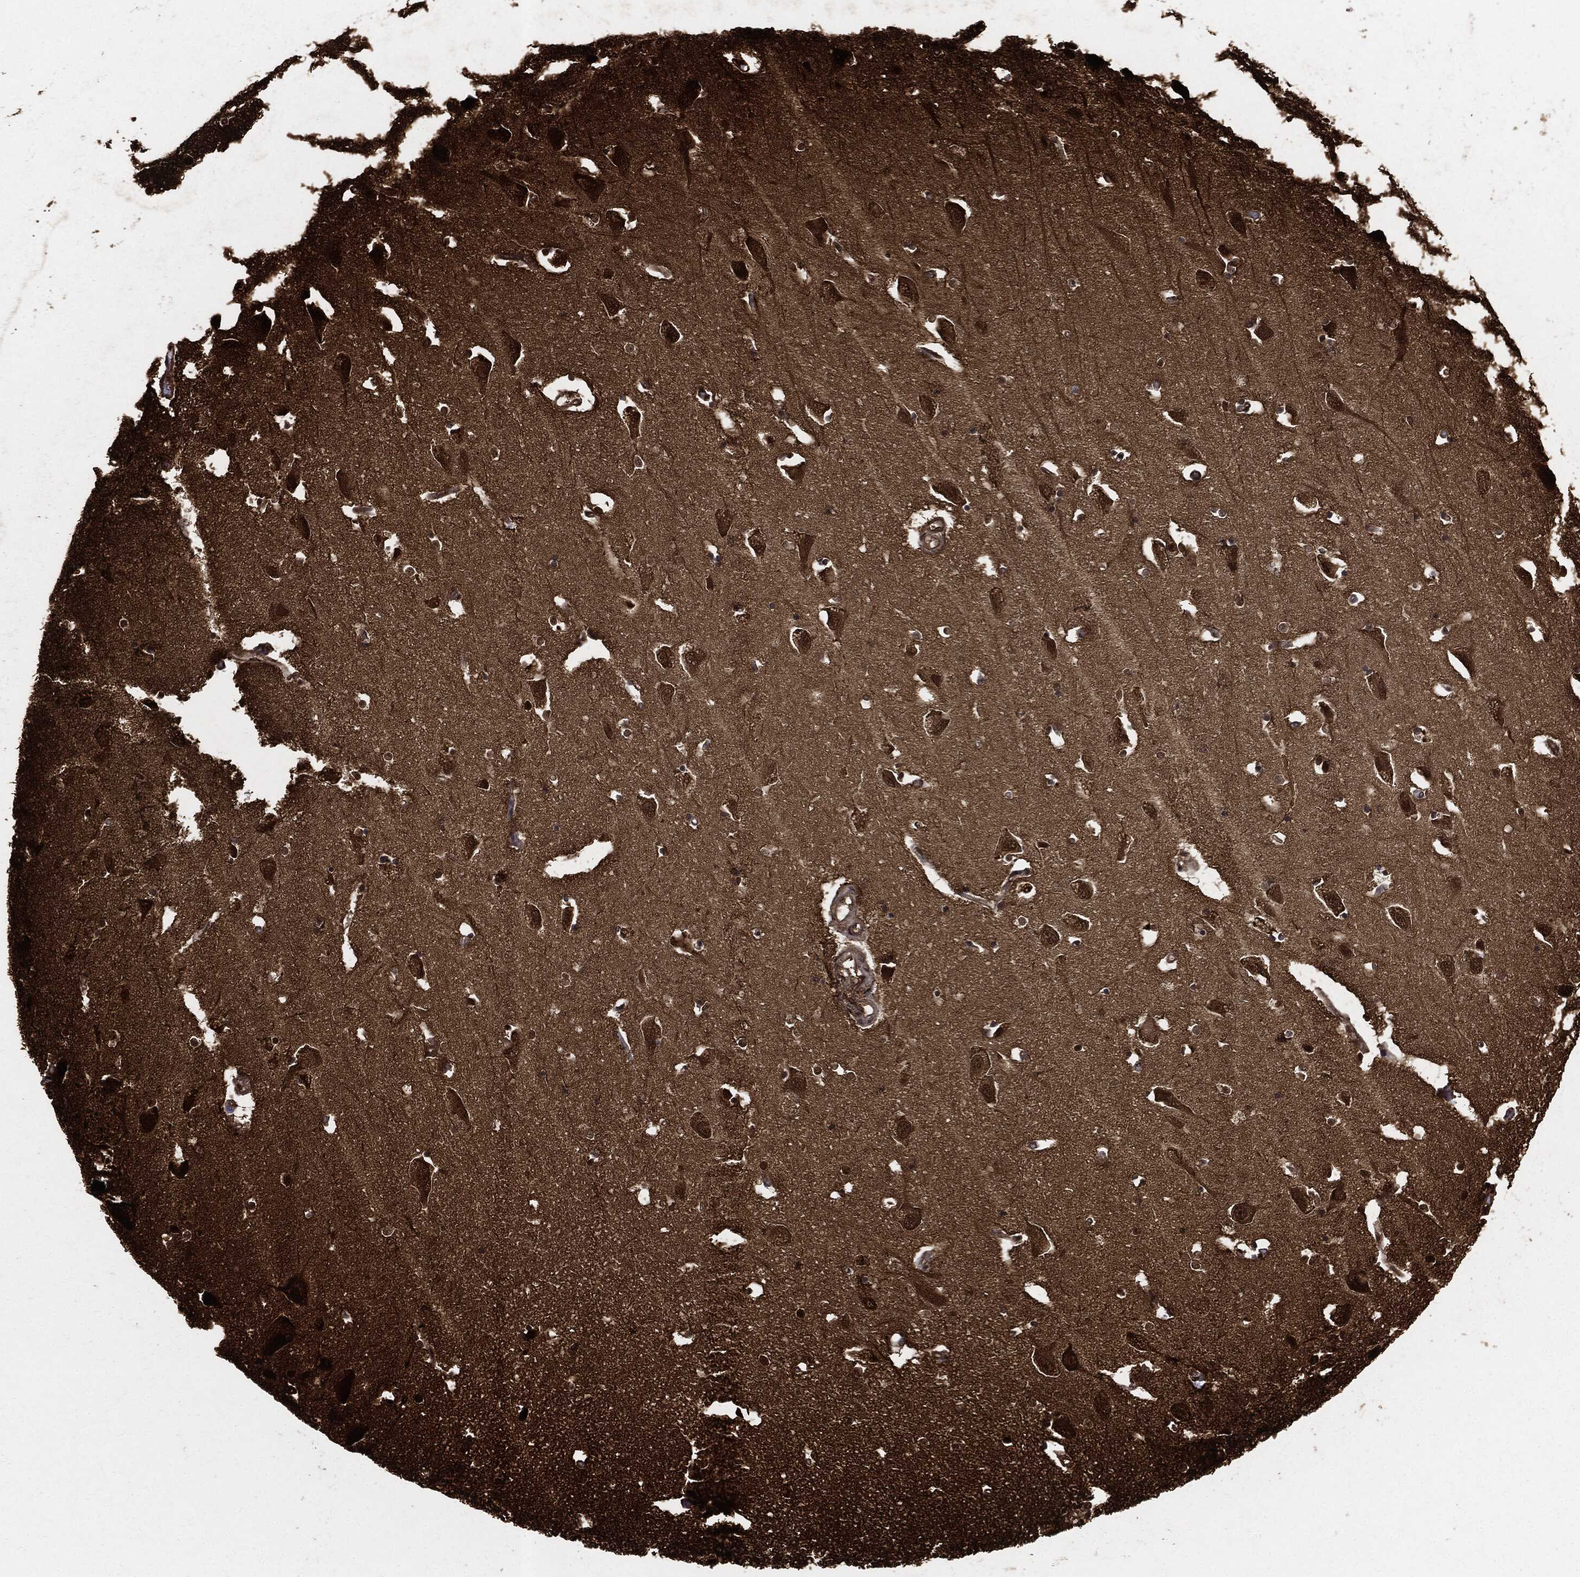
{"staining": {"intensity": "strong", "quantity": "25%-75%", "location": "cytoplasmic/membranous"}, "tissue": "hippocampus", "cell_type": "Glial cells", "image_type": "normal", "snomed": [{"axis": "morphology", "description": "Normal tissue, NOS"}, {"axis": "topography", "description": "Lateral ventricle wall"}, {"axis": "topography", "description": "Hippocampus"}], "caption": "This micrograph reveals unremarkable hippocampus stained with immunohistochemistry to label a protein in brown. The cytoplasmic/membranous of glial cells show strong positivity for the protein. Nuclei are counter-stained blue.", "gene": "YWHAB", "patient": {"sex": "female", "age": 63}}